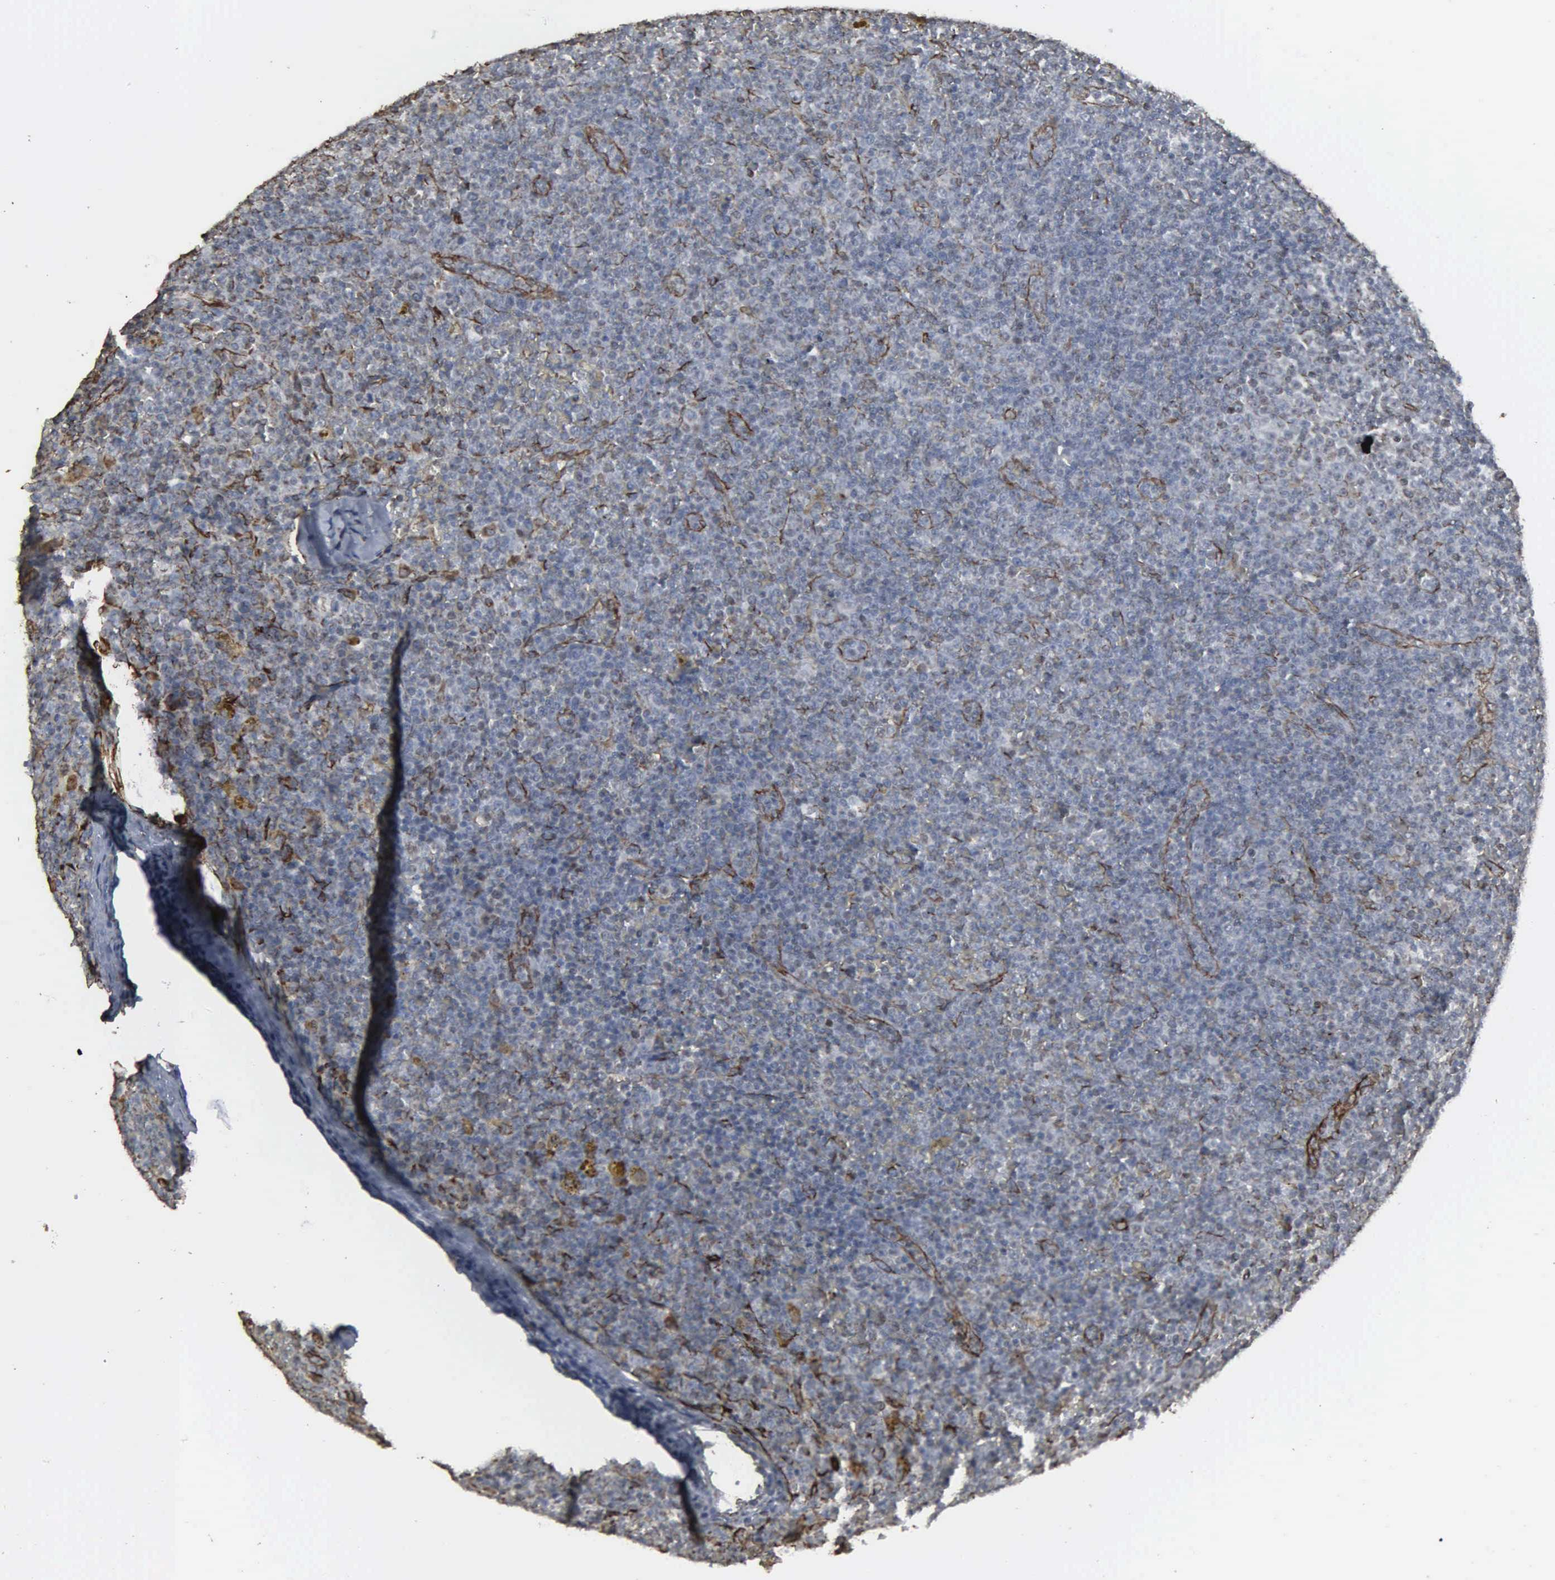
{"staining": {"intensity": "weak", "quantity": "<25%", "location": "nuclear"}, "tissue": "lymphoma", "cell_type": "Tumor cells", "image_type": "cancer", "snomed": [{"axis": "morphology", "description": "Malignant lymphoma, non-Hodgkin's type, Low grade"}, {"axis": "topography", "description": "Lymph node"}], "caption": "DAB immunohistochemical staining of low-grade malignant lymphoma, non-Hodgkin's type reveals no significant expression in tumor cells. (Brightfield microscopy of DAB (3,3'-diaminobenzidine) IHC at high magnification).", "gene": "CCNE1", "patient": {"sex": "male", "age": 50}}